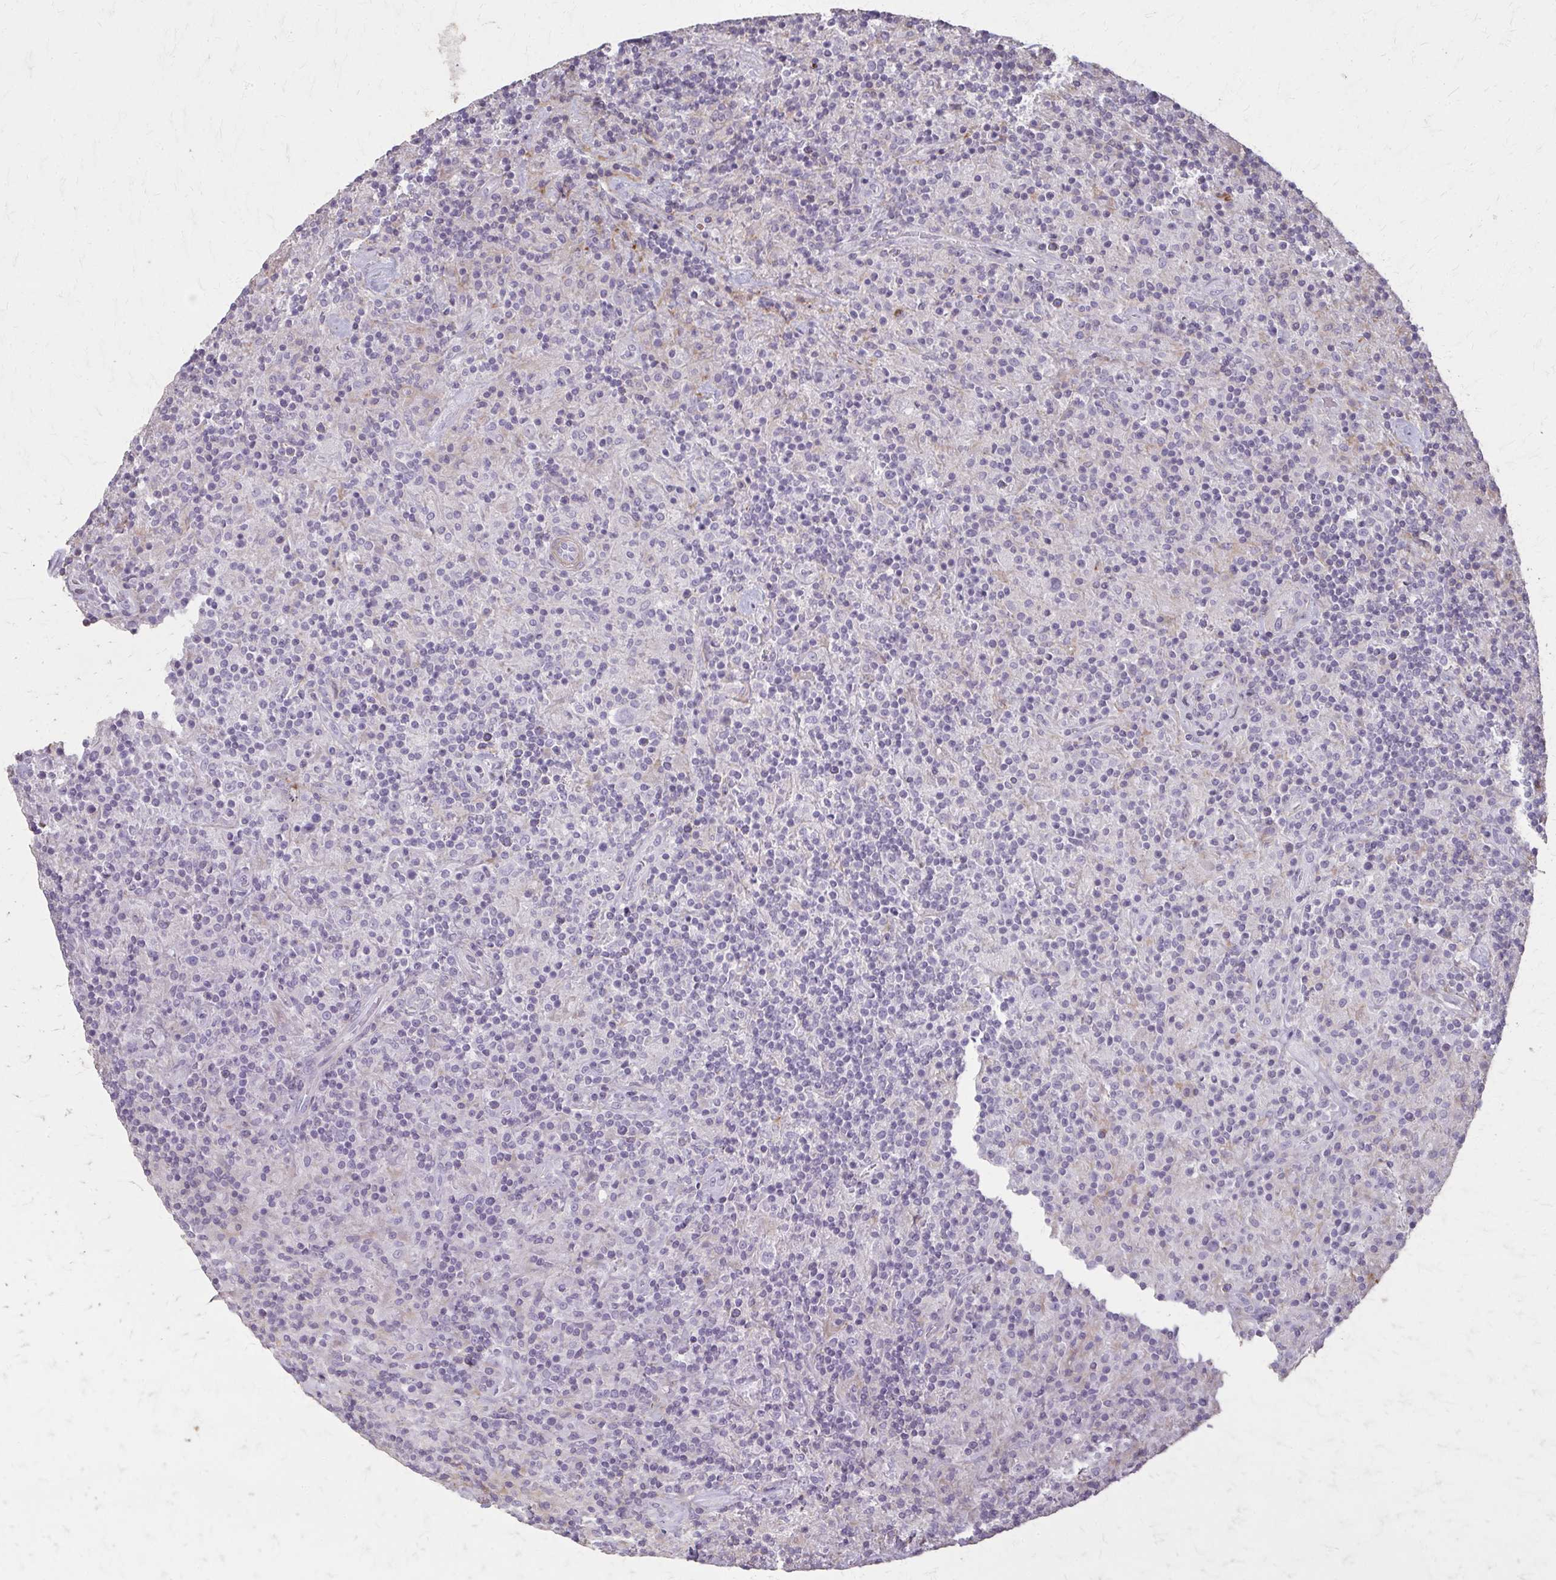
{"staining": {"intensity": "negative", "quantity": "none", "location": "none"}, "tissue": "lymphoma", "cell_type": "Tumor cells", "image_type": "cancer", "snomed": [{"axis": "morphology", "description": "Hodgkin's disease, NOS"}, {"axis": "topography", "description": "Lymph node"}], "caption": "The histopathology image exhibits no staining of tumor cells in Hodgkin's disease.", "gene": "TENM4", "patient": {"sex": "male", "age": 70}}